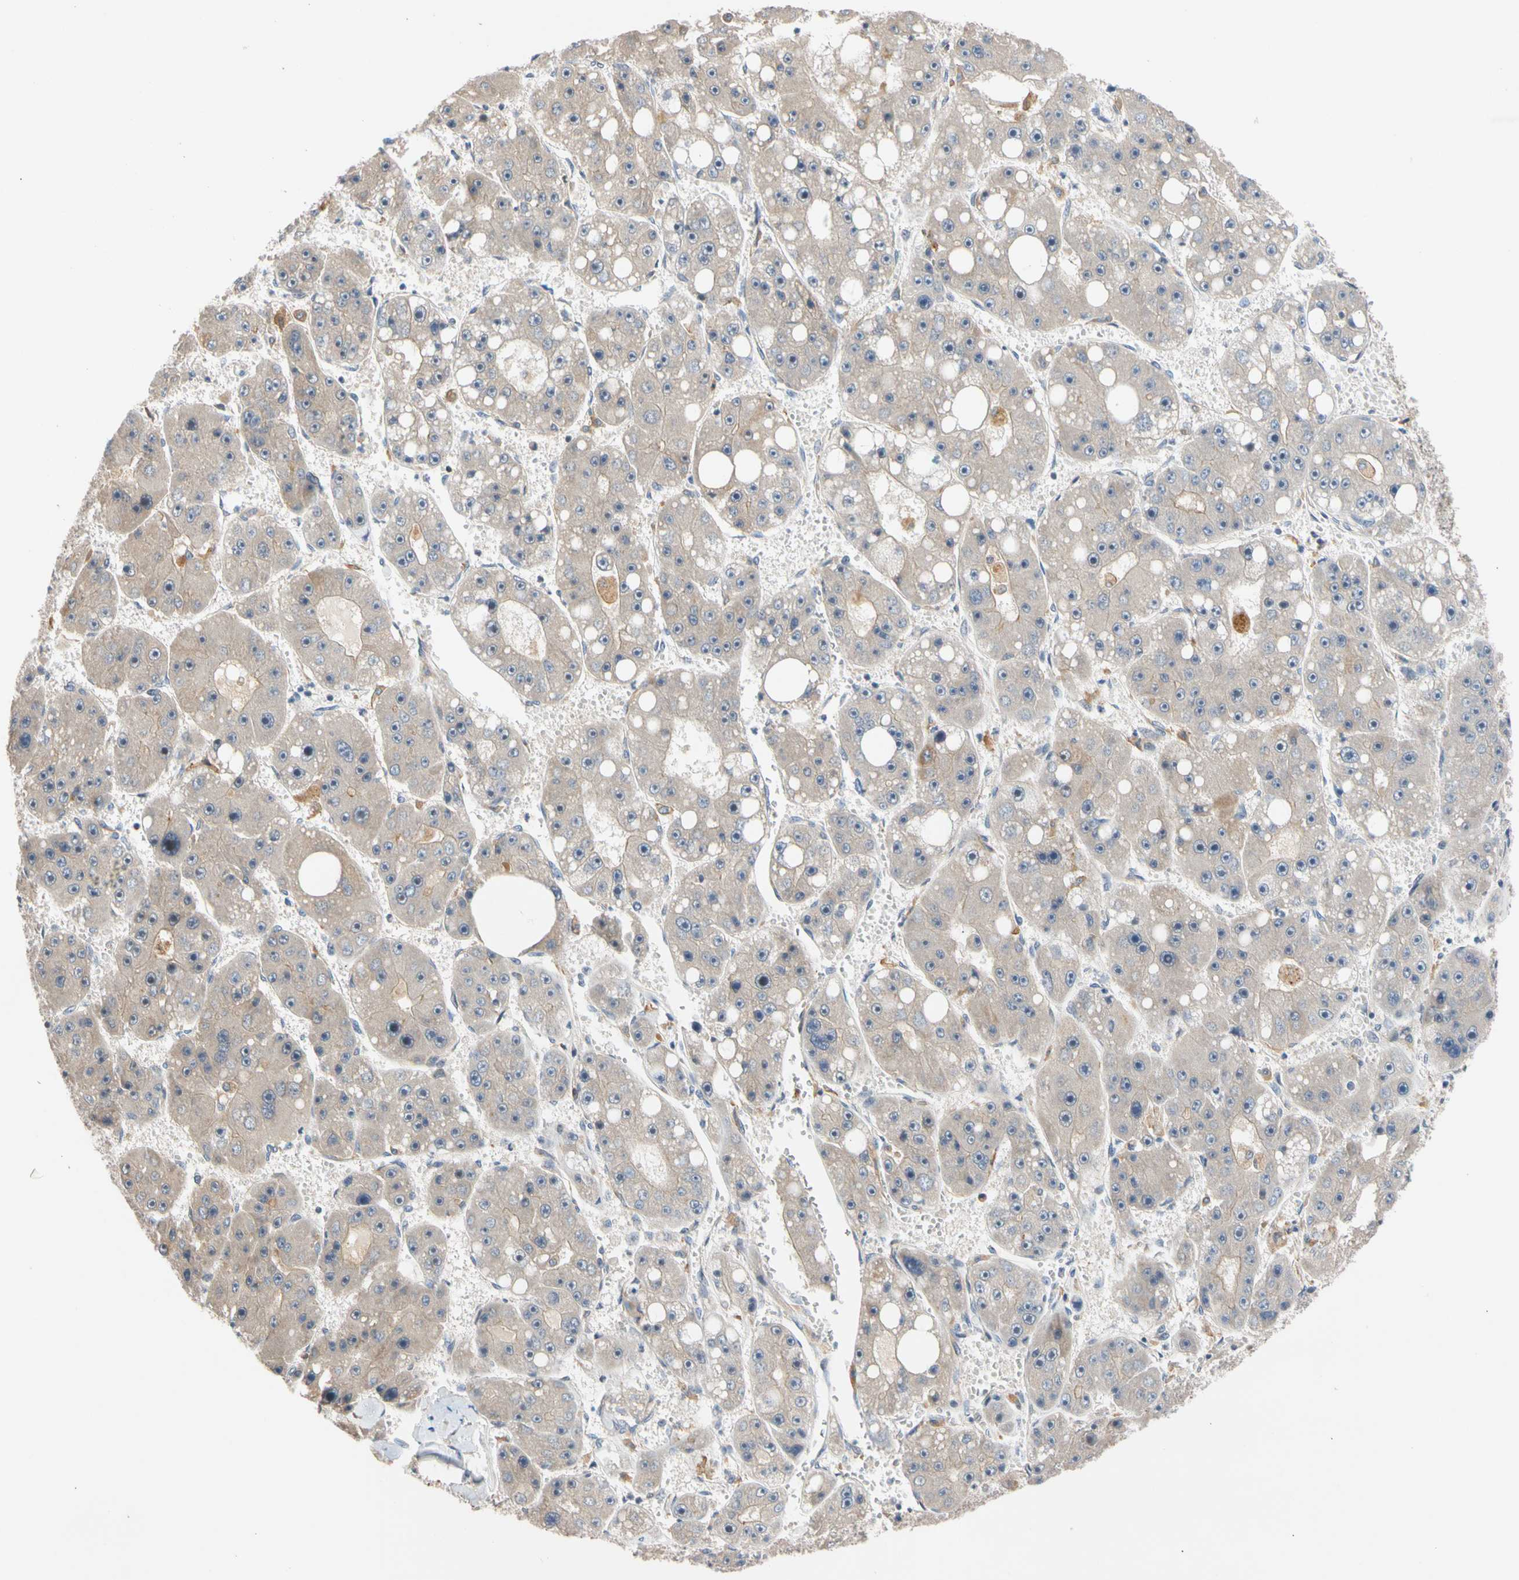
{"staining": {"intensity": "moderate", "quantity": "<25%", "location": "cytoplasmic/membranous"}, "tissue": "liver cancer", "cell_type": "Tumor cells", "image_type": "cancer", "snomed": [{"axis": "morphology", "description": "Carcinoma, Hepatocellular, NOS"}, {"axis": "topography", "description": "Liver"}], "caption": "Immunohistochemical staining of liver hepatocellular carcinoma exhibits low levels of moderate cytoplasmic/membranous protein expression in about <25% of tumor cells.", "gene": "CNST", "patient": {"sex": "female", "age": 61}}